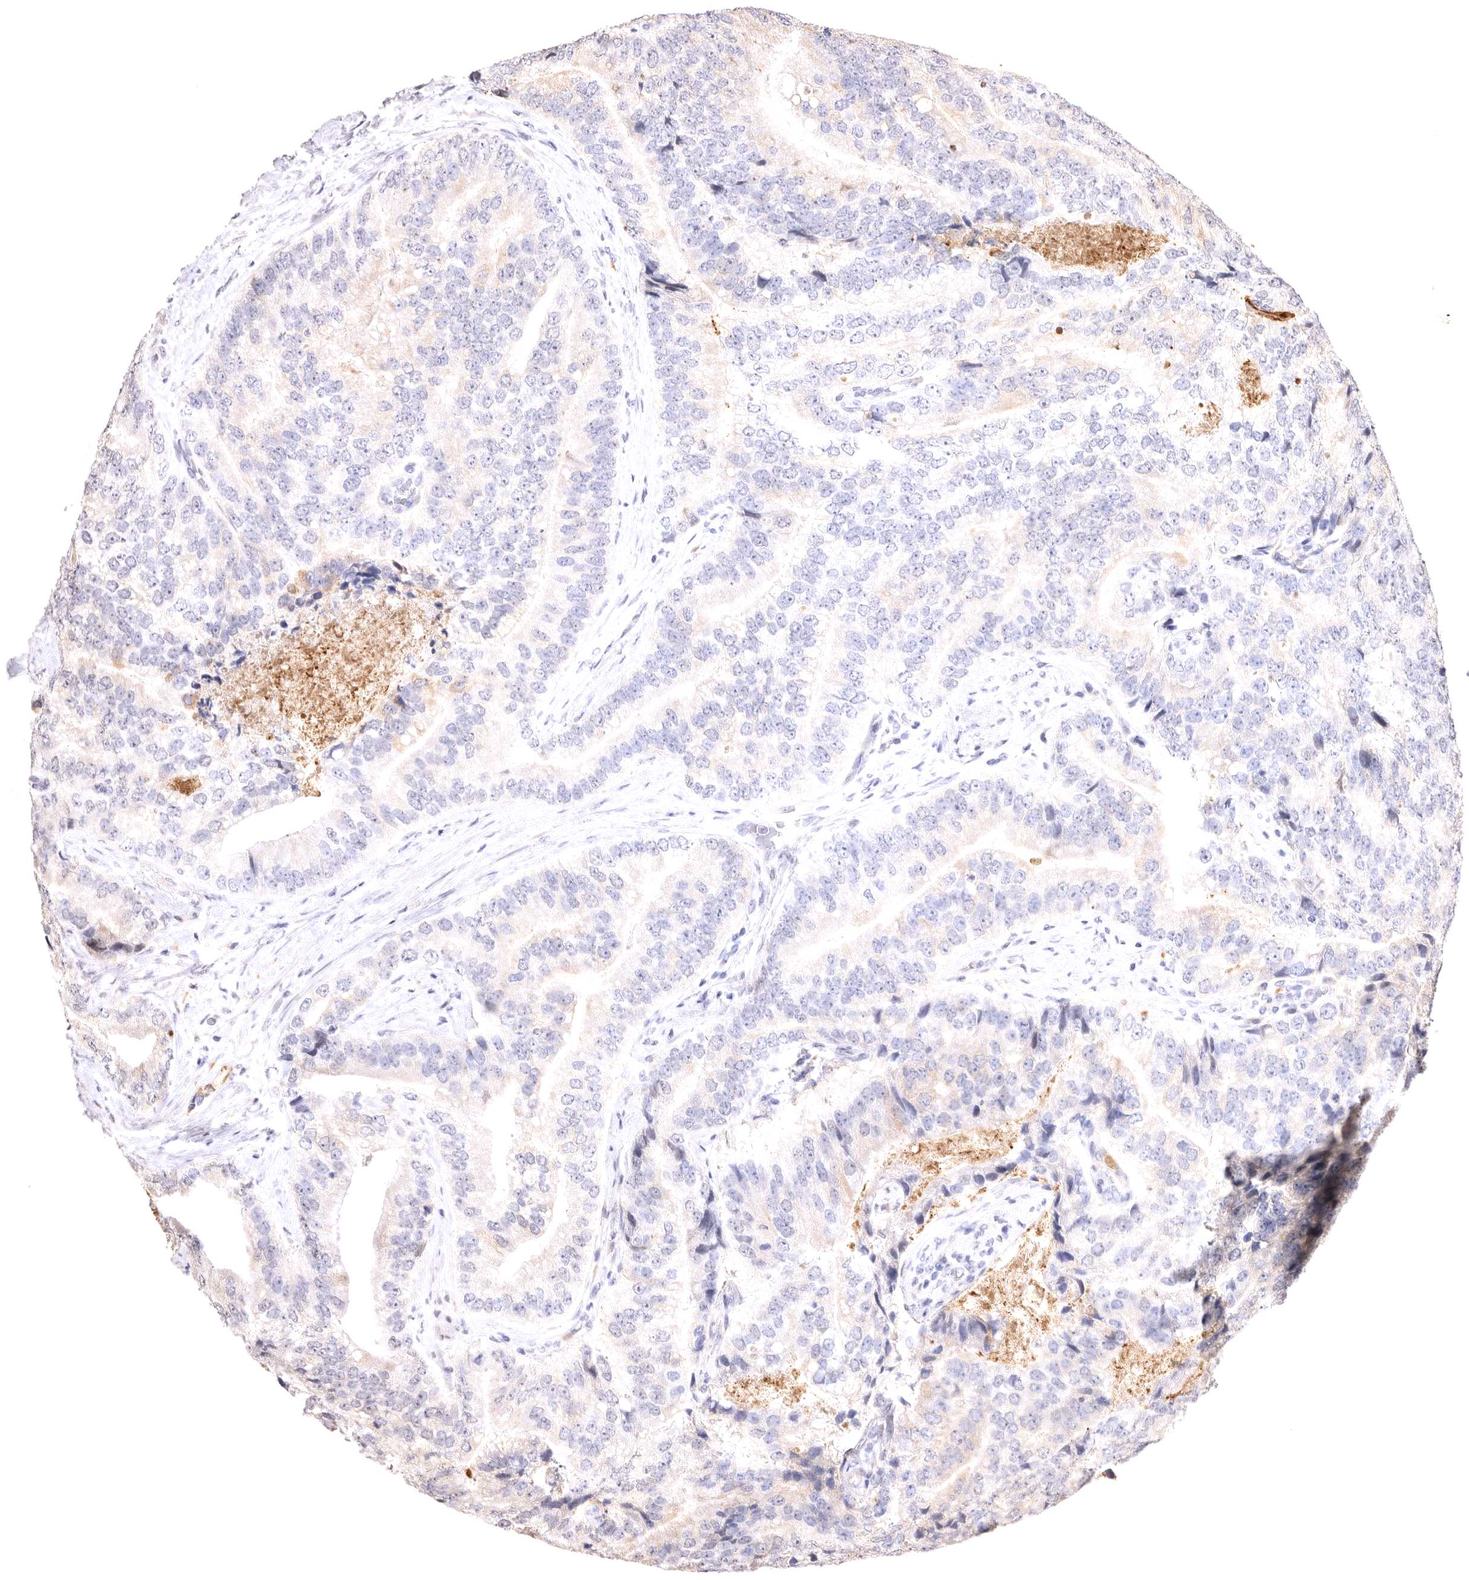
{"staining": {"intensity": "negative", "quantity": "none", "location": "none"}, "tissue": "prostate cancer", "cell_type": "Tumor cells", "image_type": "cancer", "snomed": [{"axis": "morphology", "description": "Adenocarcinoma, High grade"}, {"axis": "topography", "description": "Prostate"}], "caption": "The image reveals no staining of tumor cells in prostate high-grade adenocarcinoma.", "gene": "VPS45", "patient": {"sex": "male", "age": 70}}